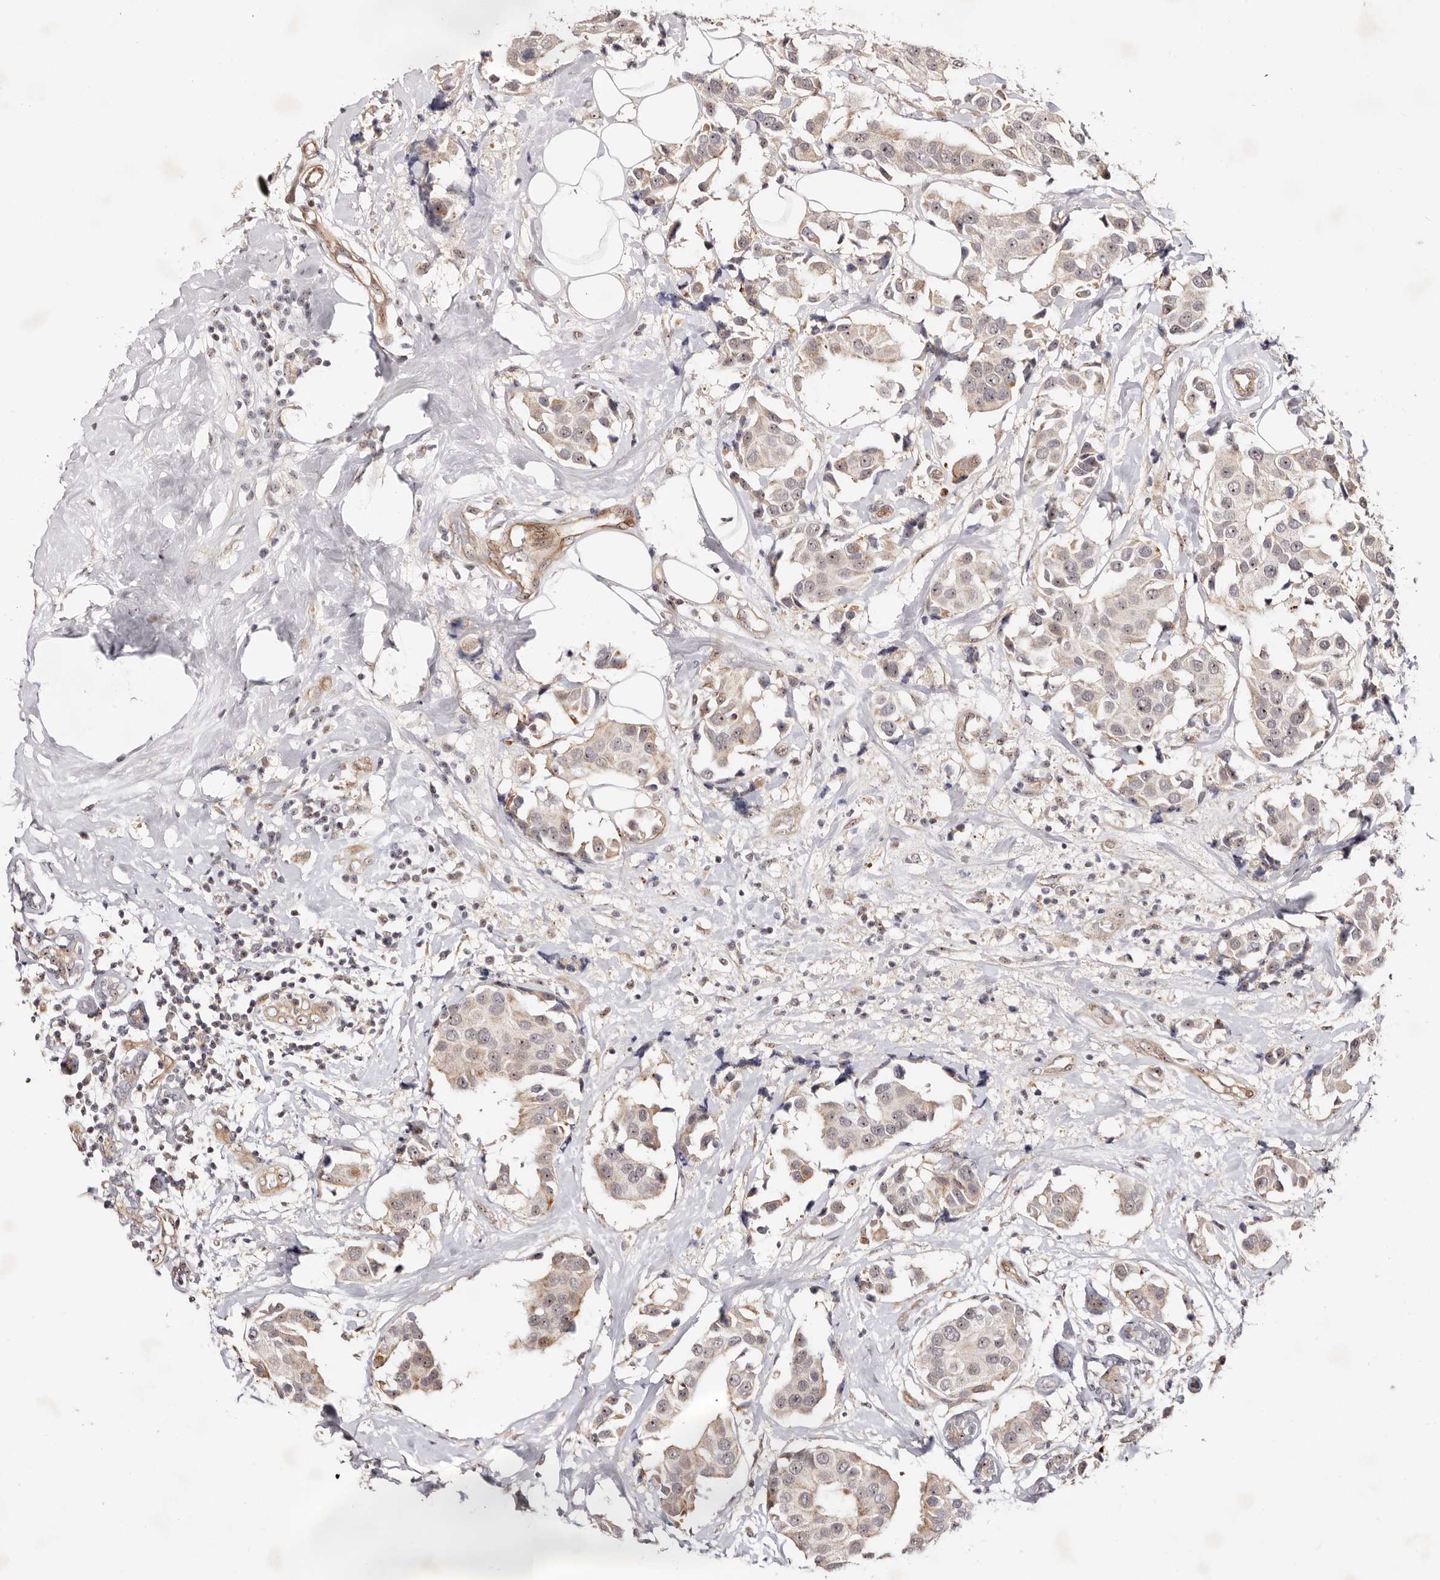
{"staining": {"intensity": "weak", "quantity": "25%-75%", "location": "cytoplasmic/membranous,nuclear"}, "tissue": "breast cancer", "cell_type": "Tumor cells", "image_type": "cancer", "snomed": [{"axis": "morphology", "description": "Normal tissue, NOS"}, {"axis": "morphology", "description": "Duct carcinoma"}, {"axis": "topography", "description": "Breast"}], "caption": "Protein expression analysis of human breast cancer reveals weak cytoplasmic/membranous and nuclear positivity in approximately 25%-75% of tumor cells.", "gene": "ODF2L", "patient": {"sex": "female", "age": 39}}